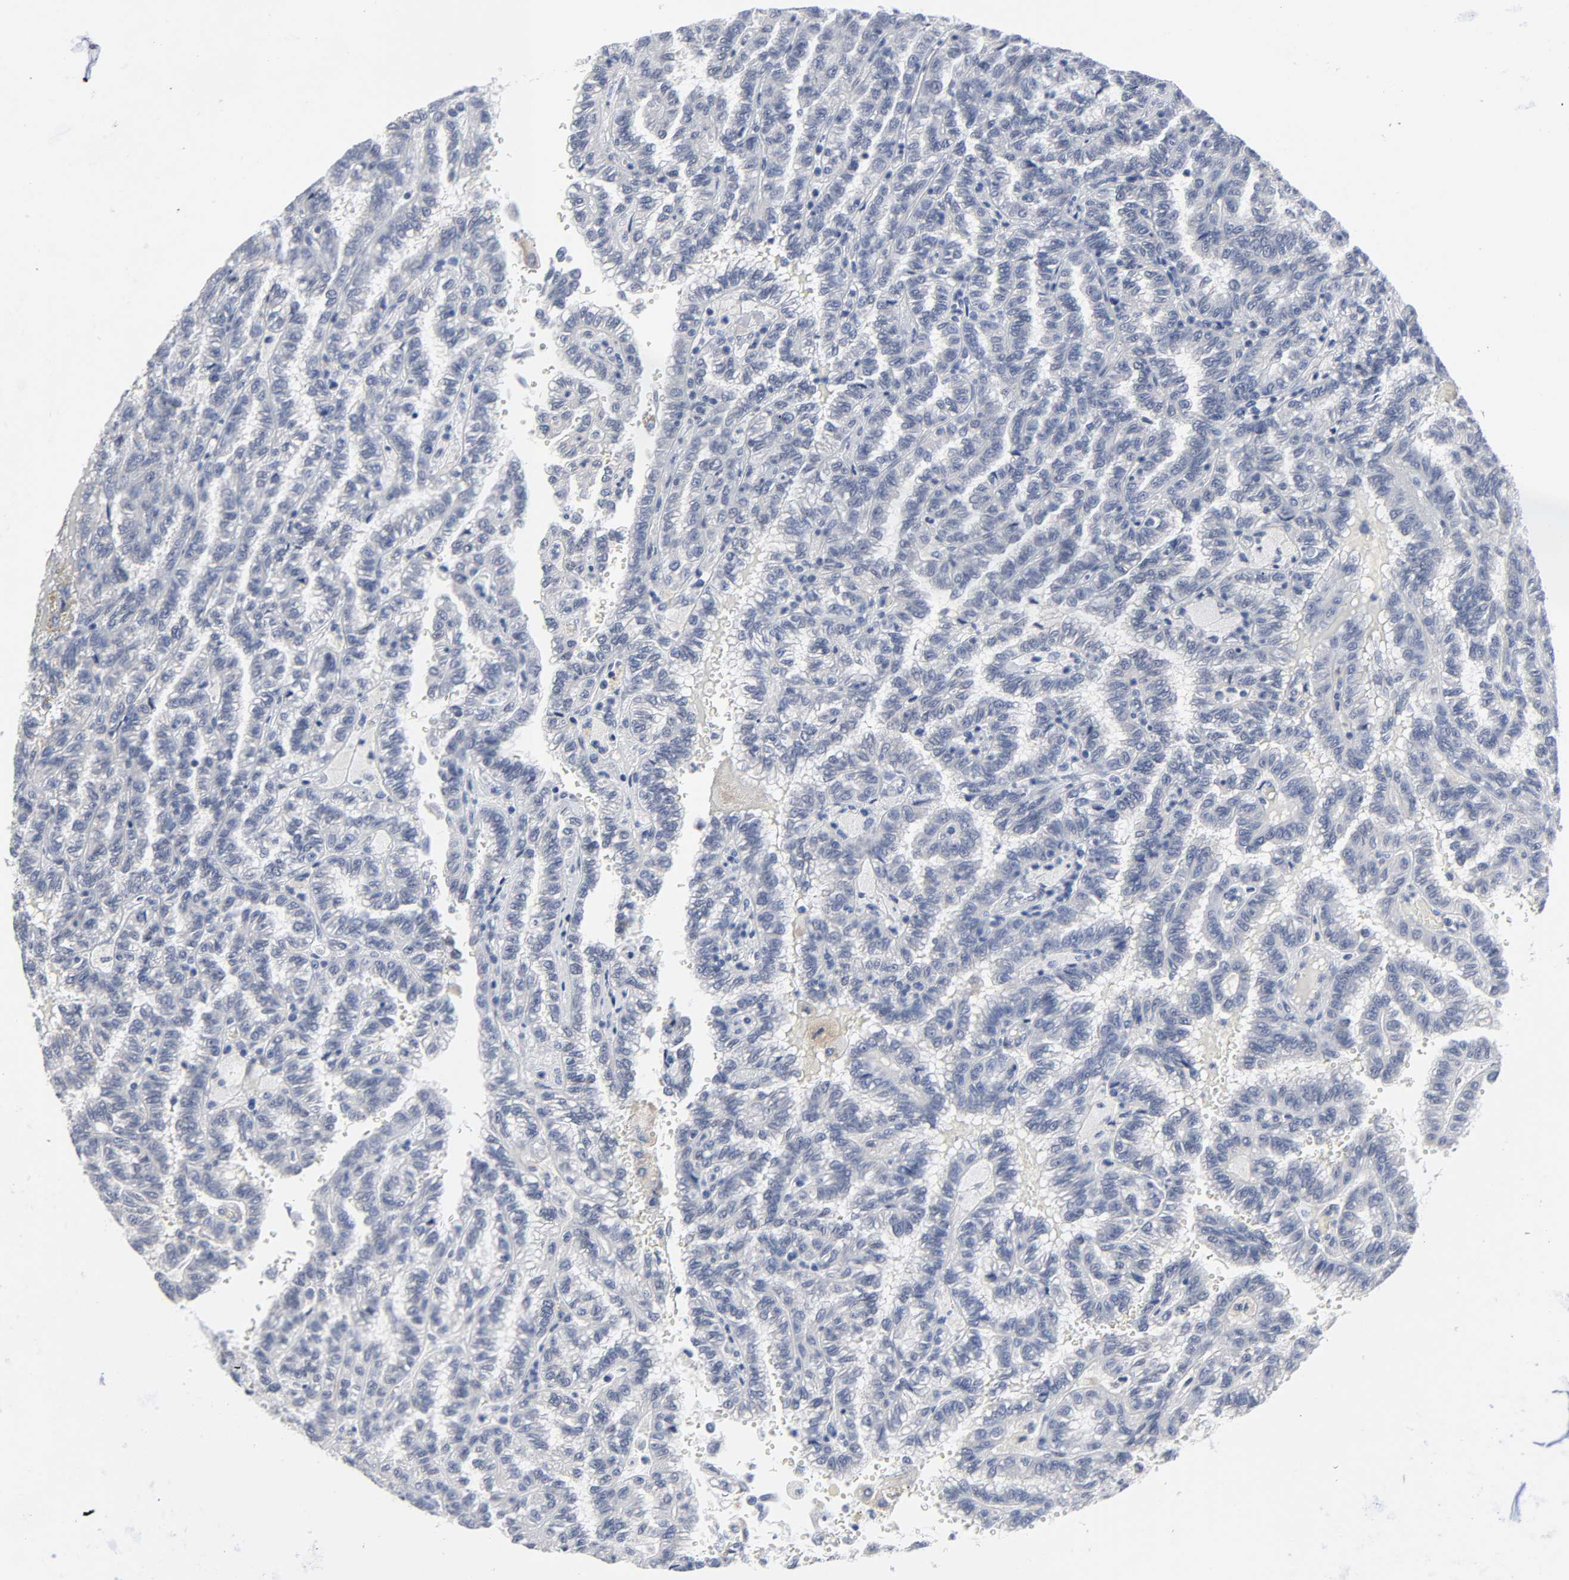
{"staining": {"intensity": "negative", "quantity": "none", "location": "none"}, "tissue": "renal cancer", "cell_type": "Tumor cells", "image_type": "cancer", "snomed": [{"axis": "morphology", "description": "Inflammation, NOS"}, {"axis": "morphology", "description": "Adenocarcinoma, NOS"}, {"axis": "topography", "description": "Kidney"}], "caption": "This micrograph is of renal cancer stained with immunohistochemistry (IHC) to label a protein in brown with the nuclei are counter-stained blue. There is no expression in tumor cells.", "gene": "SALL2", "patient": {"sex": "male", "age": 68}}